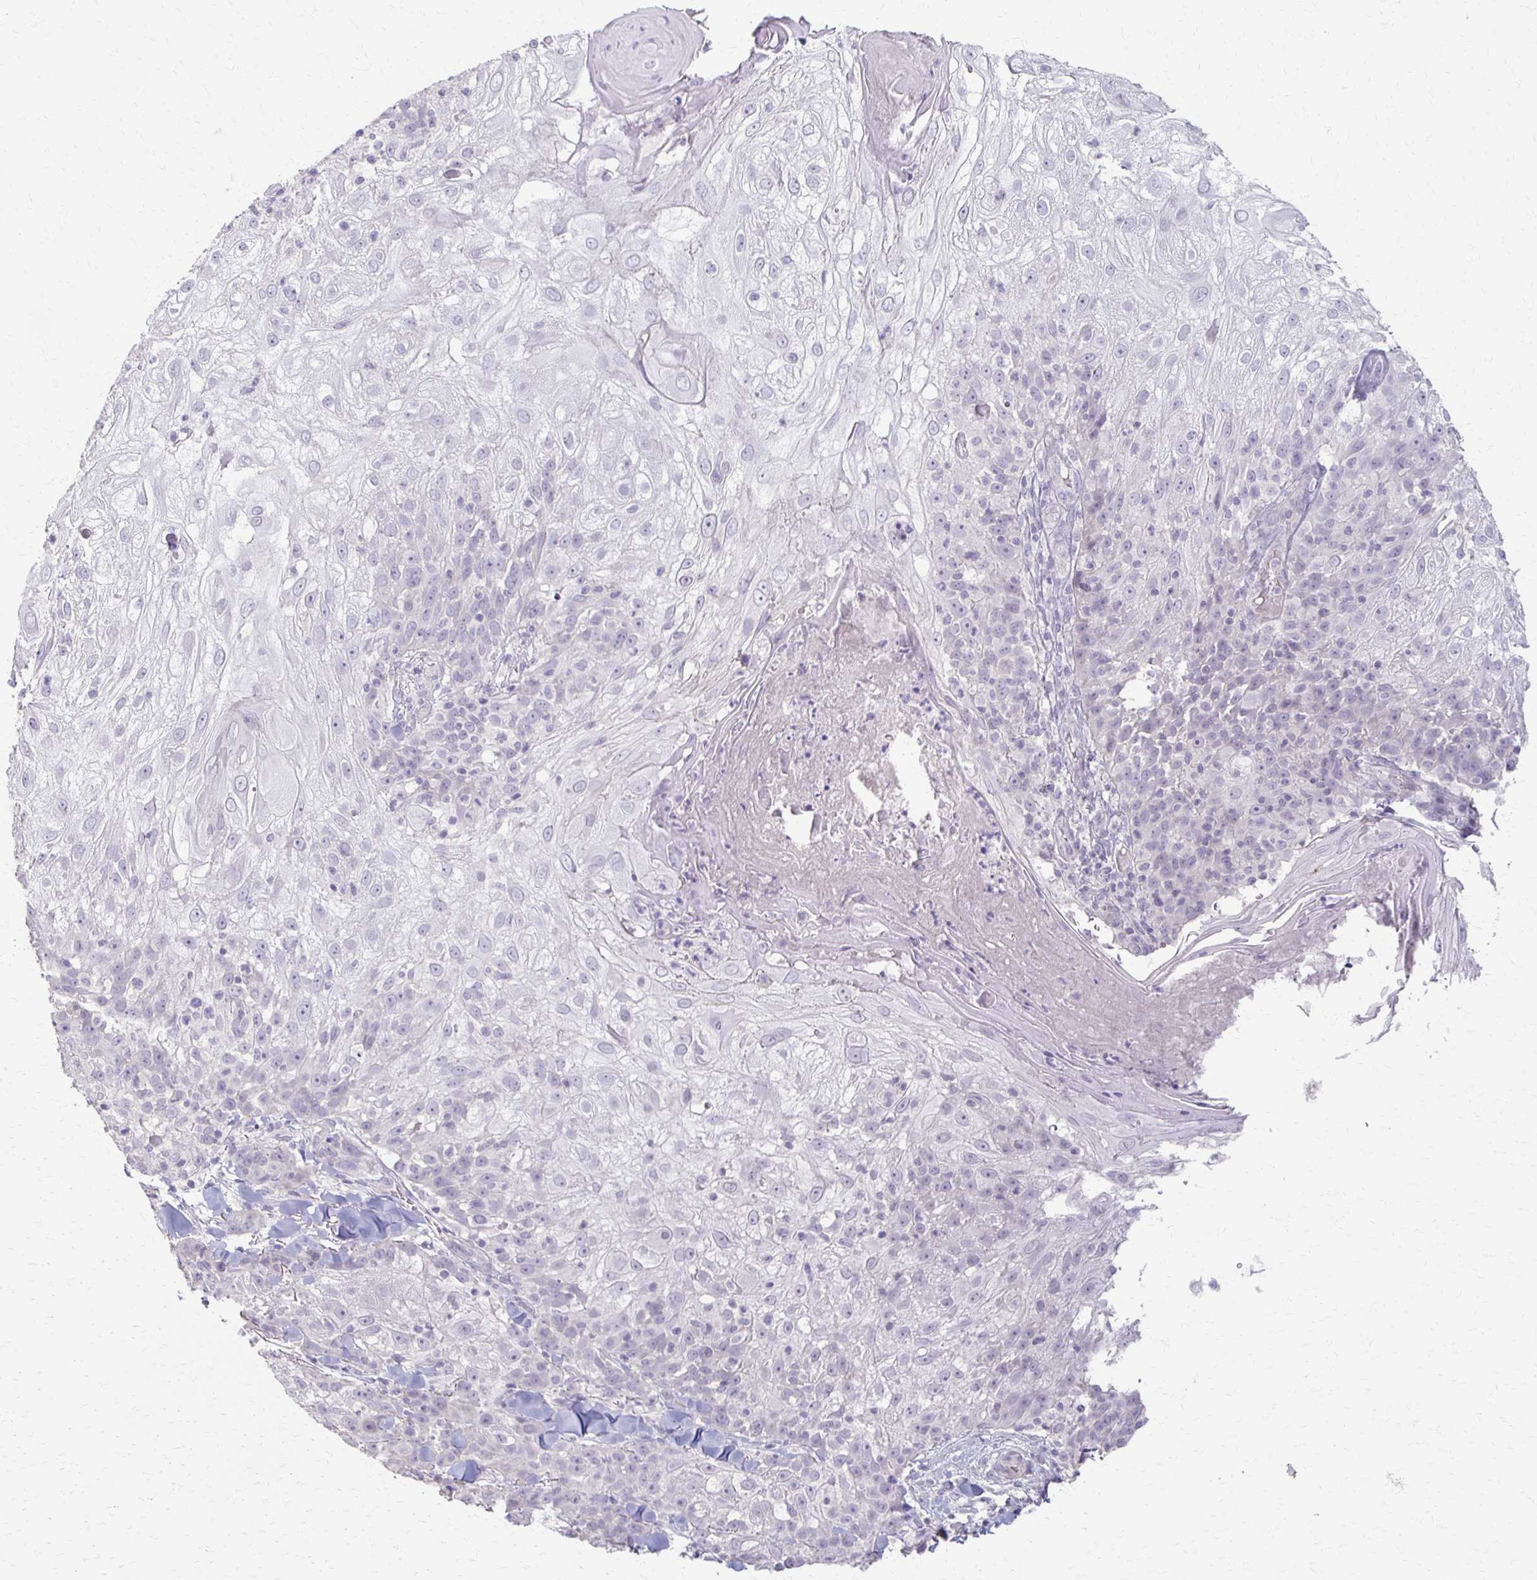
{"staining": {"intensity": "negative", "quantity": "none", "location": "none"}, "tissue": "skin cancer", "cell_type": "Tumor cells", "image_type": "cancer", "snomed": [{"axis": "morphology", "description": "Normal tissue, NOS"}, {"axis": "morphology", "description": "Squamous cell carcinoma, NOS"}, {"axis": "topography", "description": "Skin"}], "caption": "A histopathology image of human skin squamous cell carcinoma is negative for staining in tumor cells. Nuclei are stained in blue.", "gene": "FOXO4", "patient": {"sex": "female", "age": 83}}